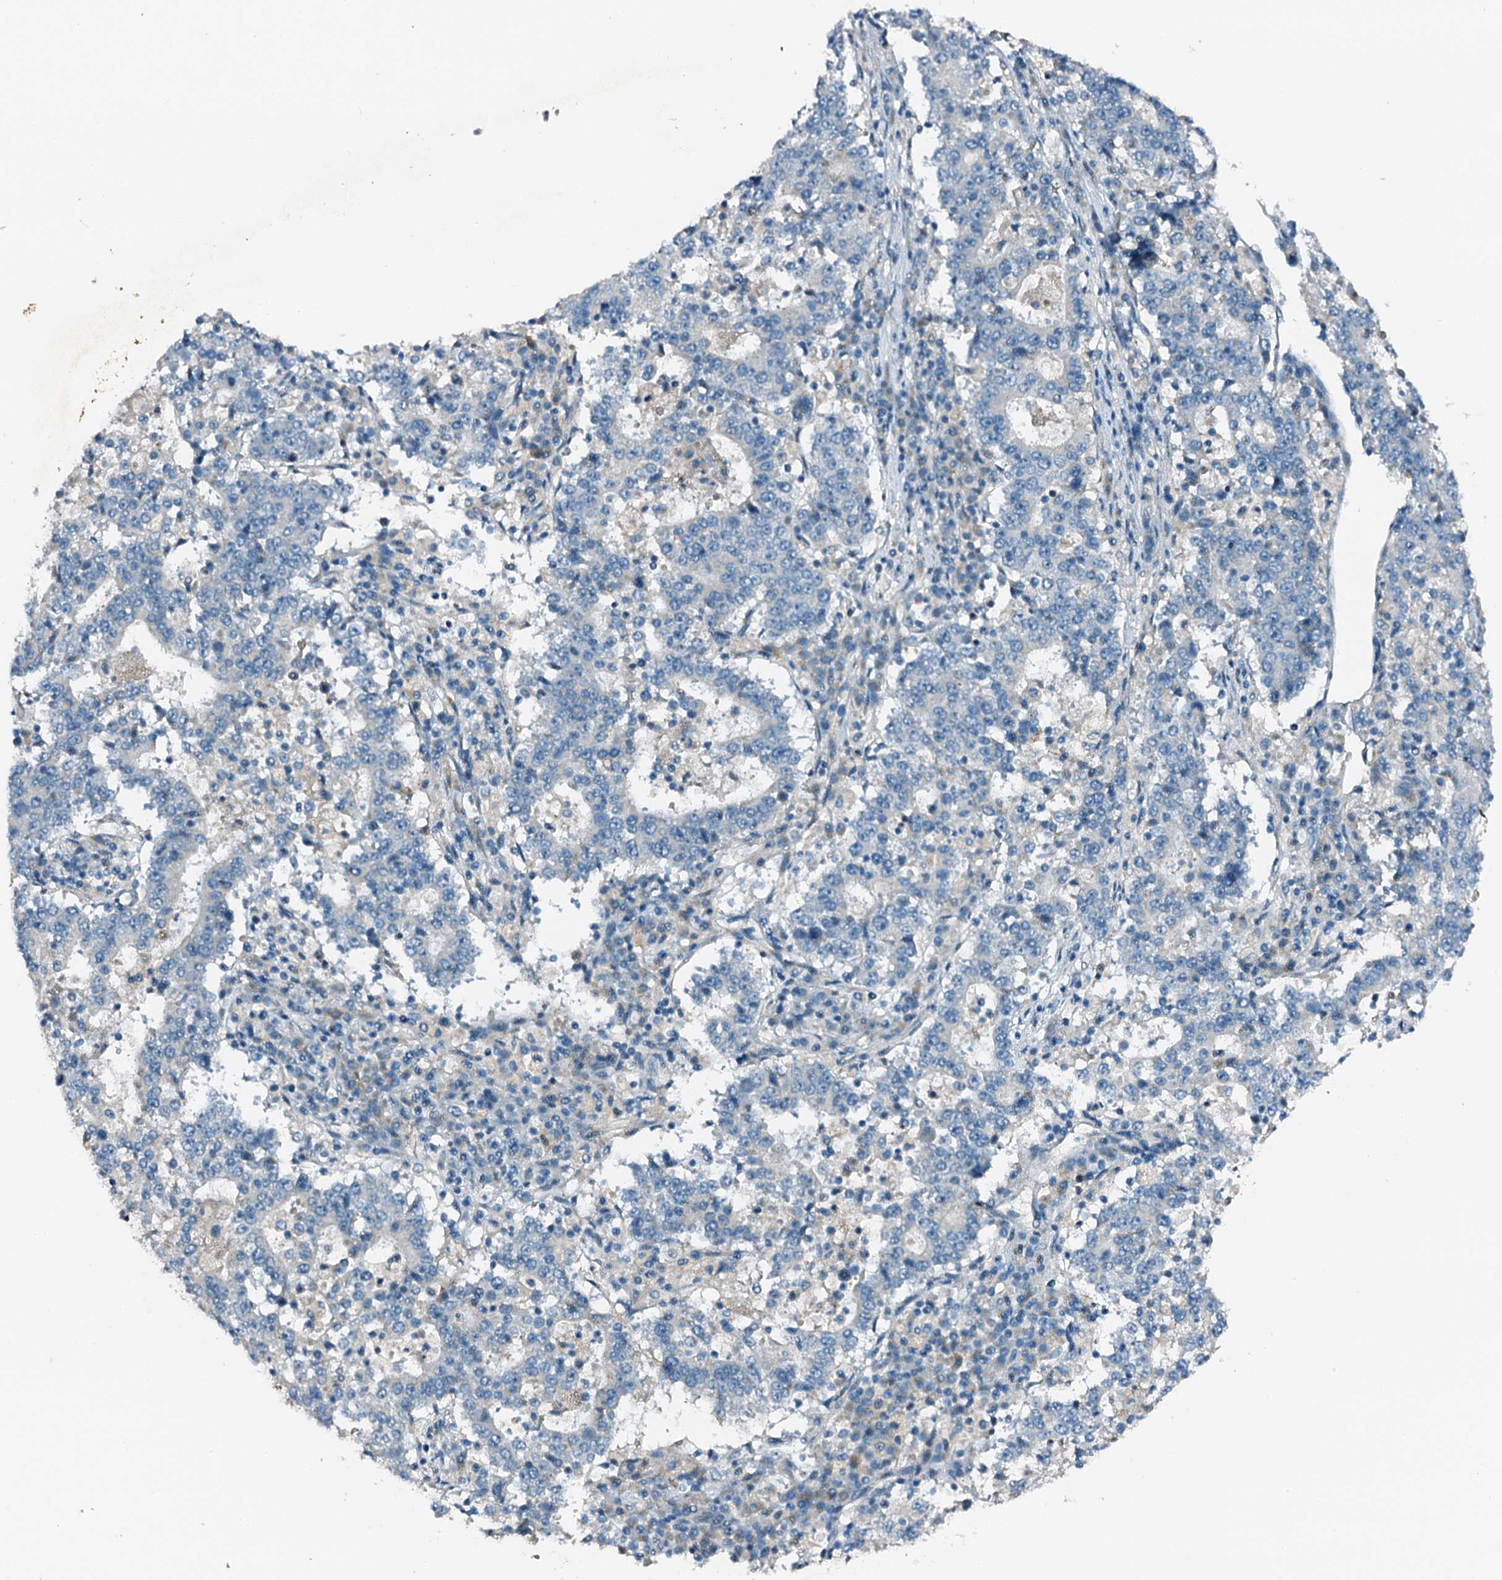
{"staining": {"intensity": "negative", "quantity": "none", "location": "none"}, "tissue": "stomach cancer", "cell_type": "Tumor cells", "image_type": "cancer", "snomed": [{"axis": "morphology", "description": "Adenocarcinoma, NOS"}, {"axis": "topography", "description": "Stomach"}], "caption": "Stomach cancer was stained to show a protein in brown. There is no significant staining in tumor cells.", "gene": "ZNF606", "patient": {"sex": "male", "age": 59}}